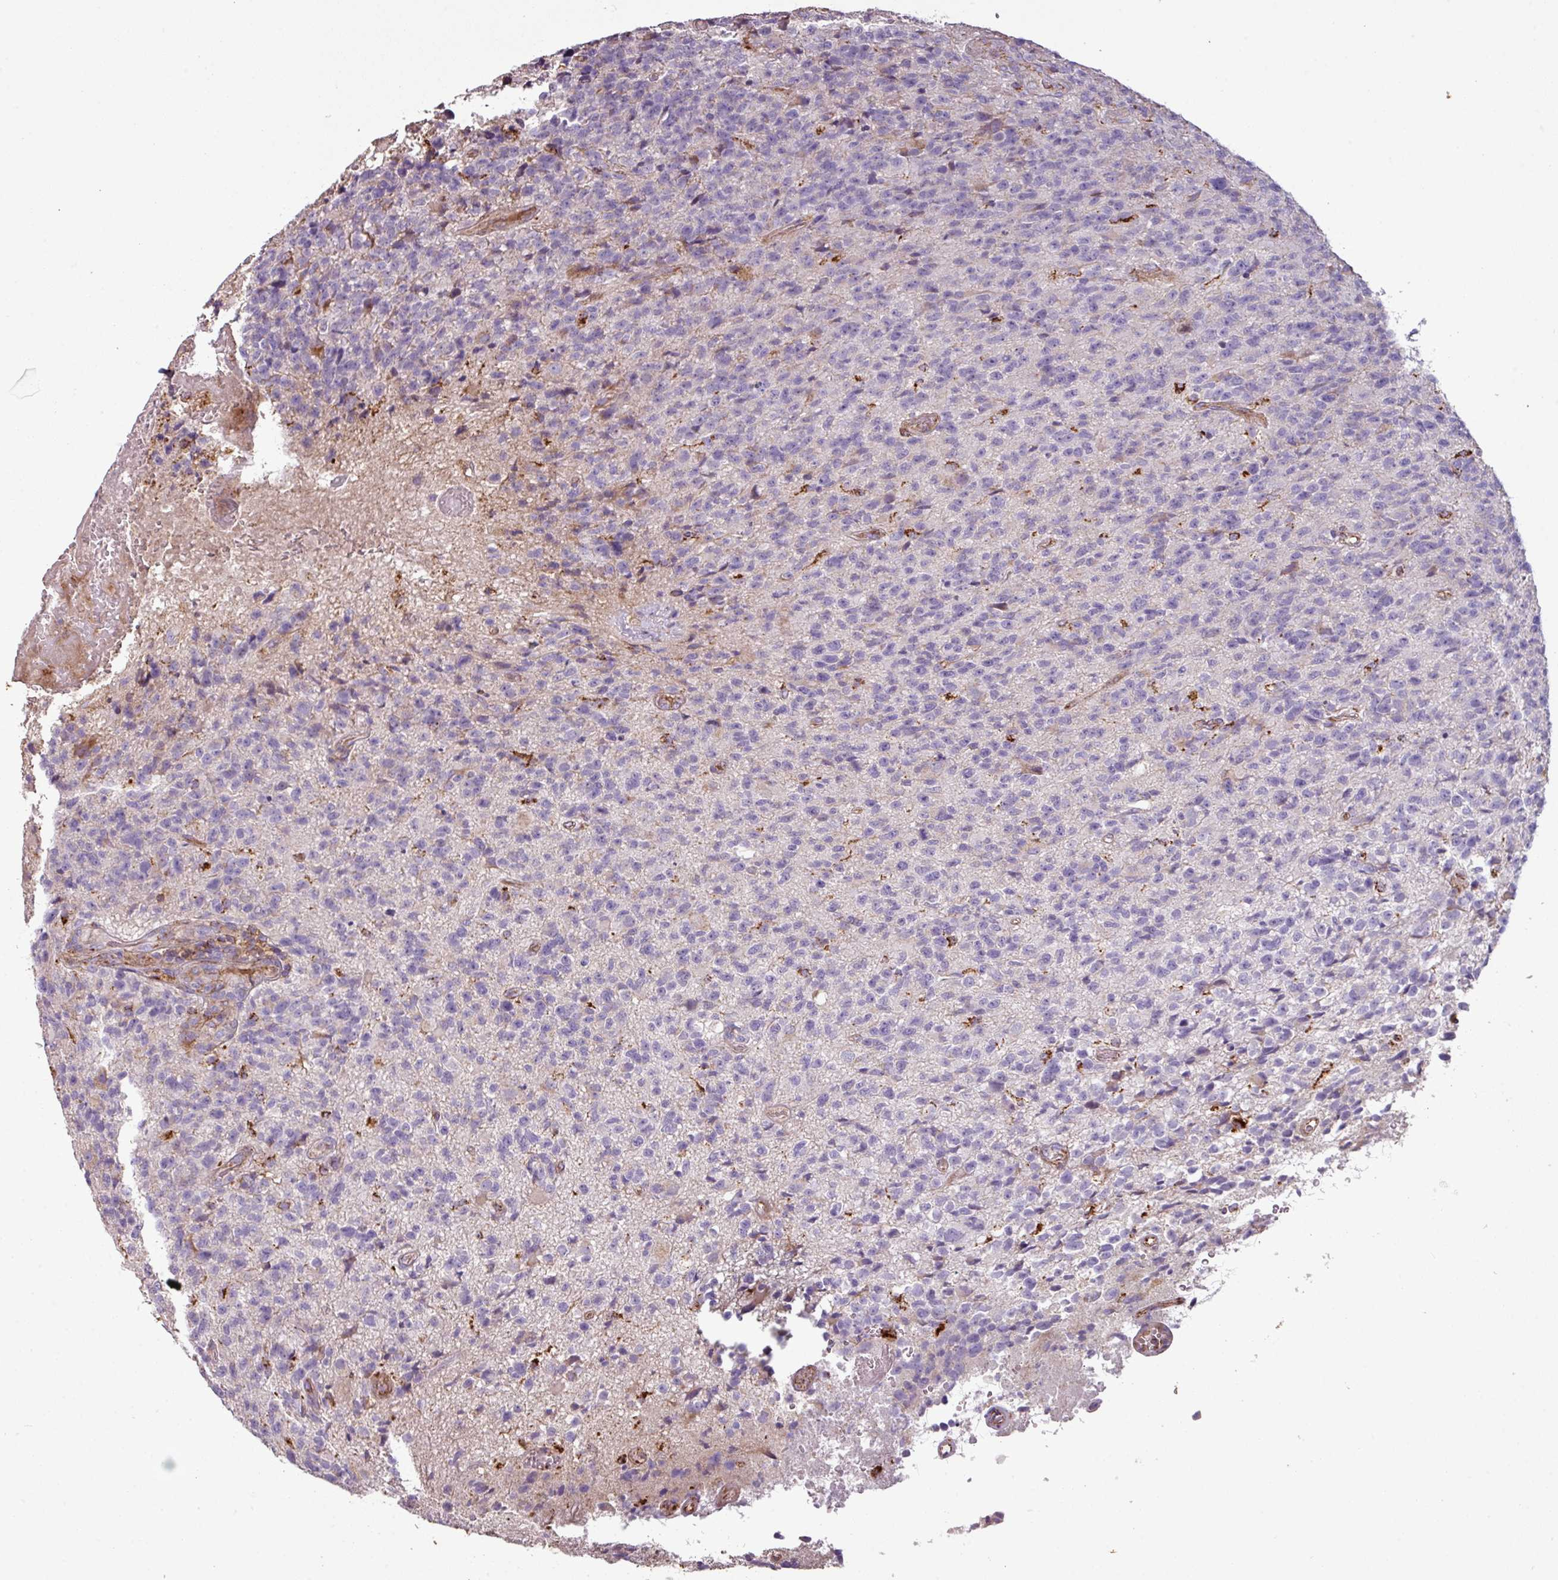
{"staining": {"intensity": "negative", "quantity": "none", "location": "none"}, "tissue": "glioma", "cell_type": "Tumor cells", "image_type": "cancer", "snomed": [{"axis": "morphology", "description": "Glioma, malignant, High grade"}, {"axis": "topography", "description": "Brain"}], "caption": "An IHC micrograph of malignant high-grade glioma is shown. There is no staining in tumor cells of malignant high-grade glioma.", "gene": "SQOR", "patient": {"sex": "male", "age": 76}}